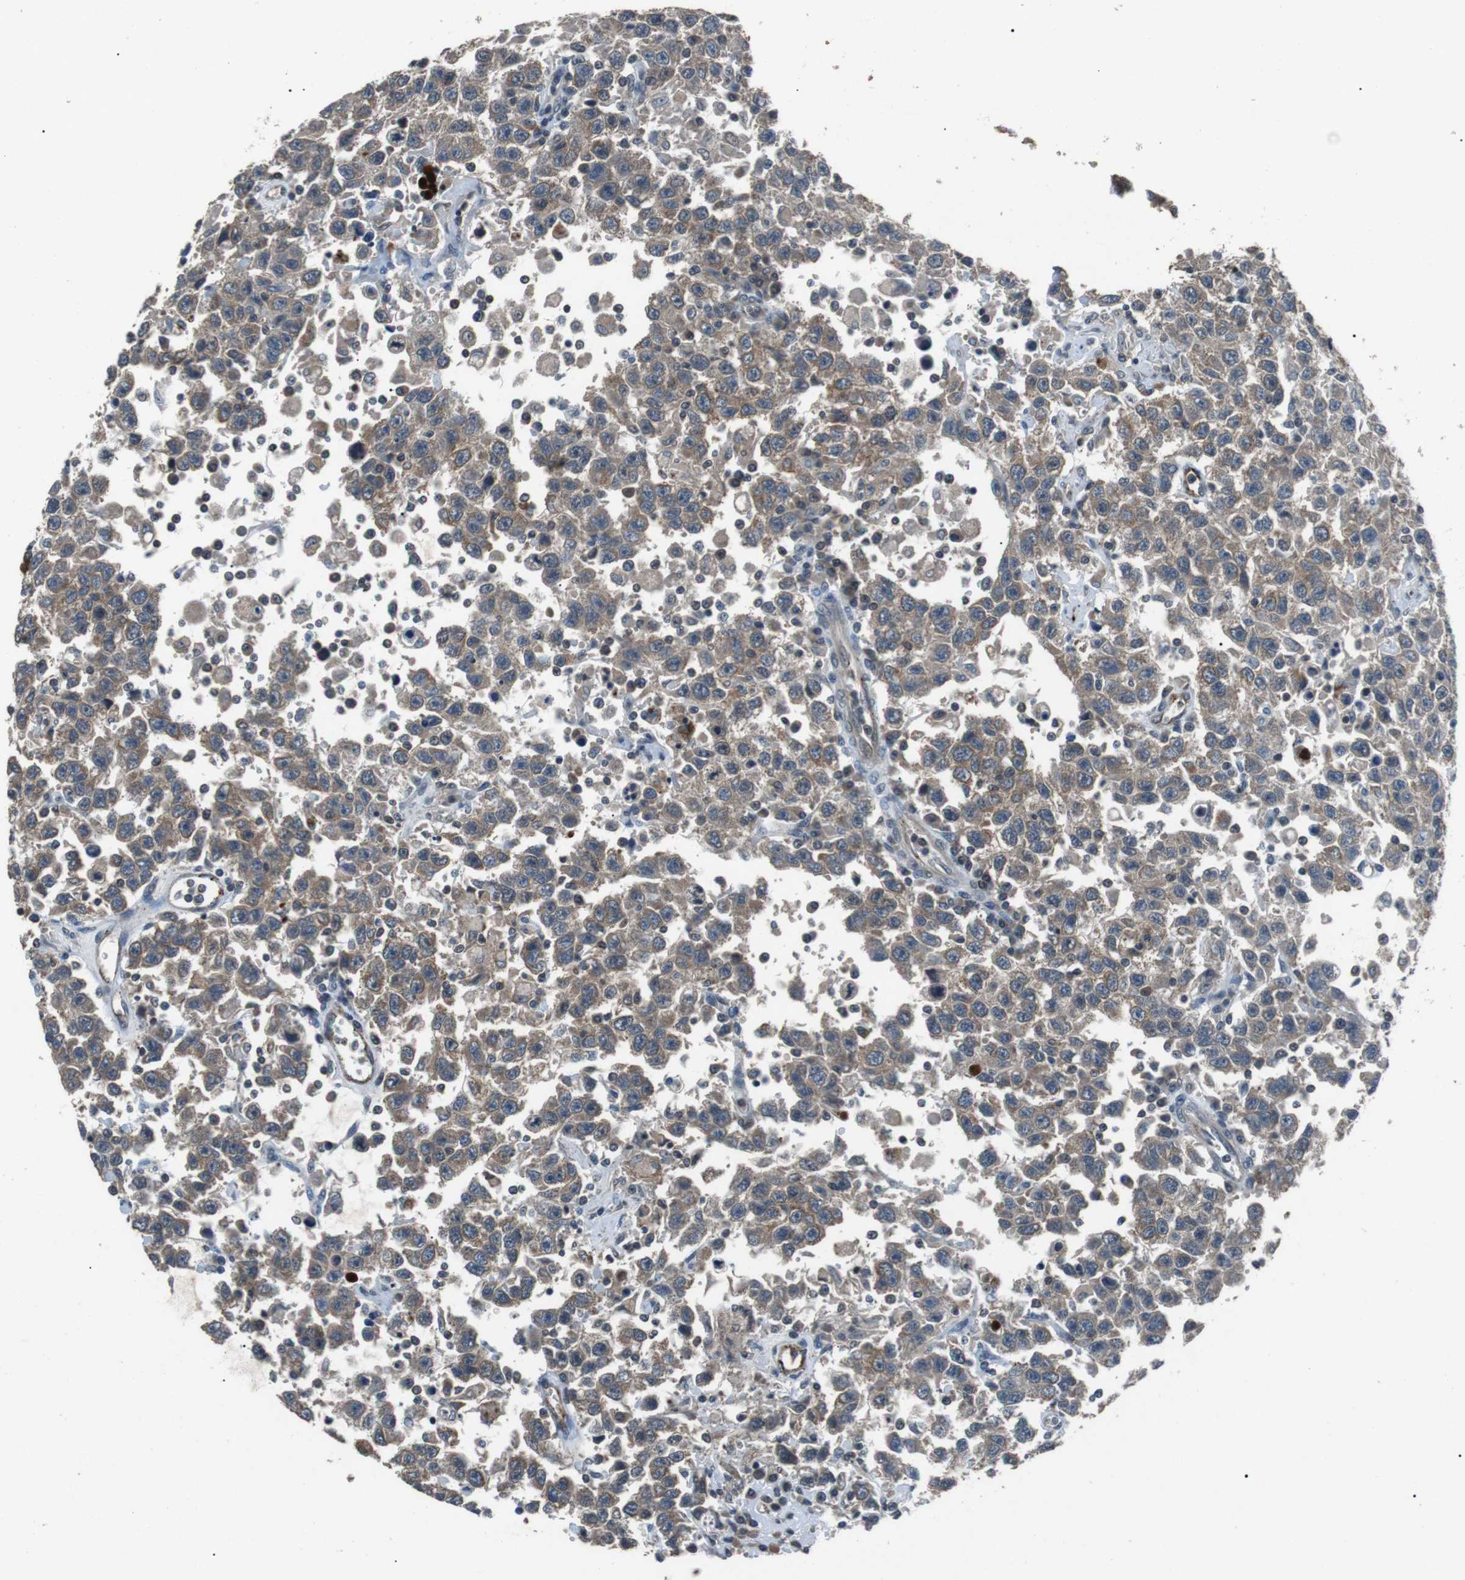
{"staining": {"intensity": "weak", "quantity": ">75%", "location": "cytoplasmic/membranous"}, "tissue": "testis cancer", "cell_type": "Tumor cells", "image_type": "cancer", "snomed": [{"axis": "morphology", "description": "Seminoma, NOS"}, {"axis": "topography", "description": "Testis"}], "caption": "Immunohistochemistry (IHC) histopathology image of testis cancer (seminoma) stained for a protein (brown), which exhibits low levels of weak cytoplasmic/membranous positivity in about >75% of tumor cells.", "gene": "NEK7", "patient": {"sex": "male", "age": 41}}